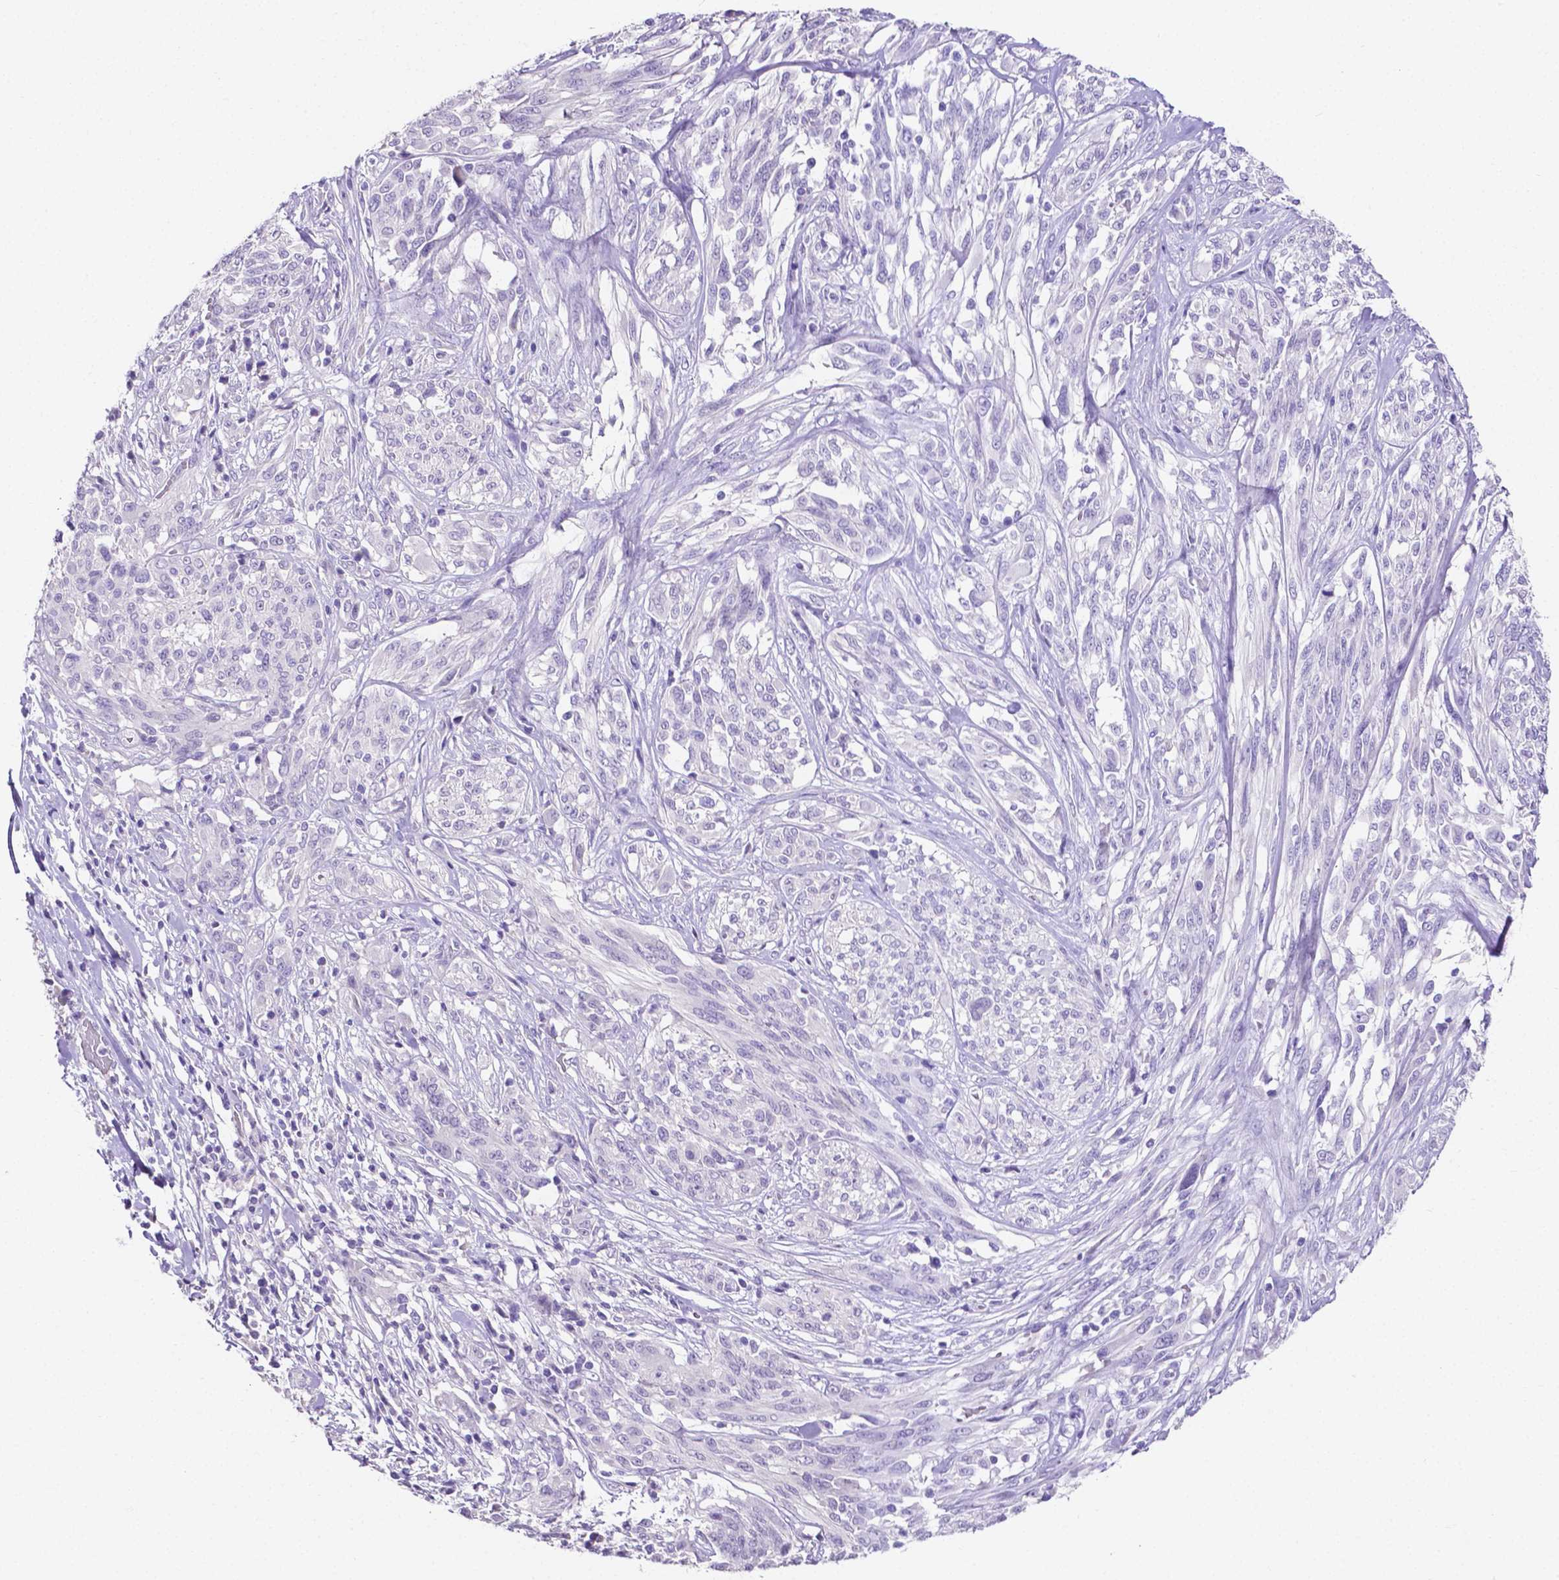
{"staining": {"intensity": "negative", "quantity": "none", "location": "none"}, "tissue": "melanoma", "cell_type": "Tumor cells", "image_type": "cancer", "snomed": [{"axis": "morphology", "description": "Malignant melanoma, NOS"}, {"axis": "topography", "description": "Skin"}], "caption": "This is an immunohistochemistry micrograph of melanoma. There is no positivity in tumor cells.", "gene": "SLC22A2", "patient": {"sex": "female", "age": 91}}